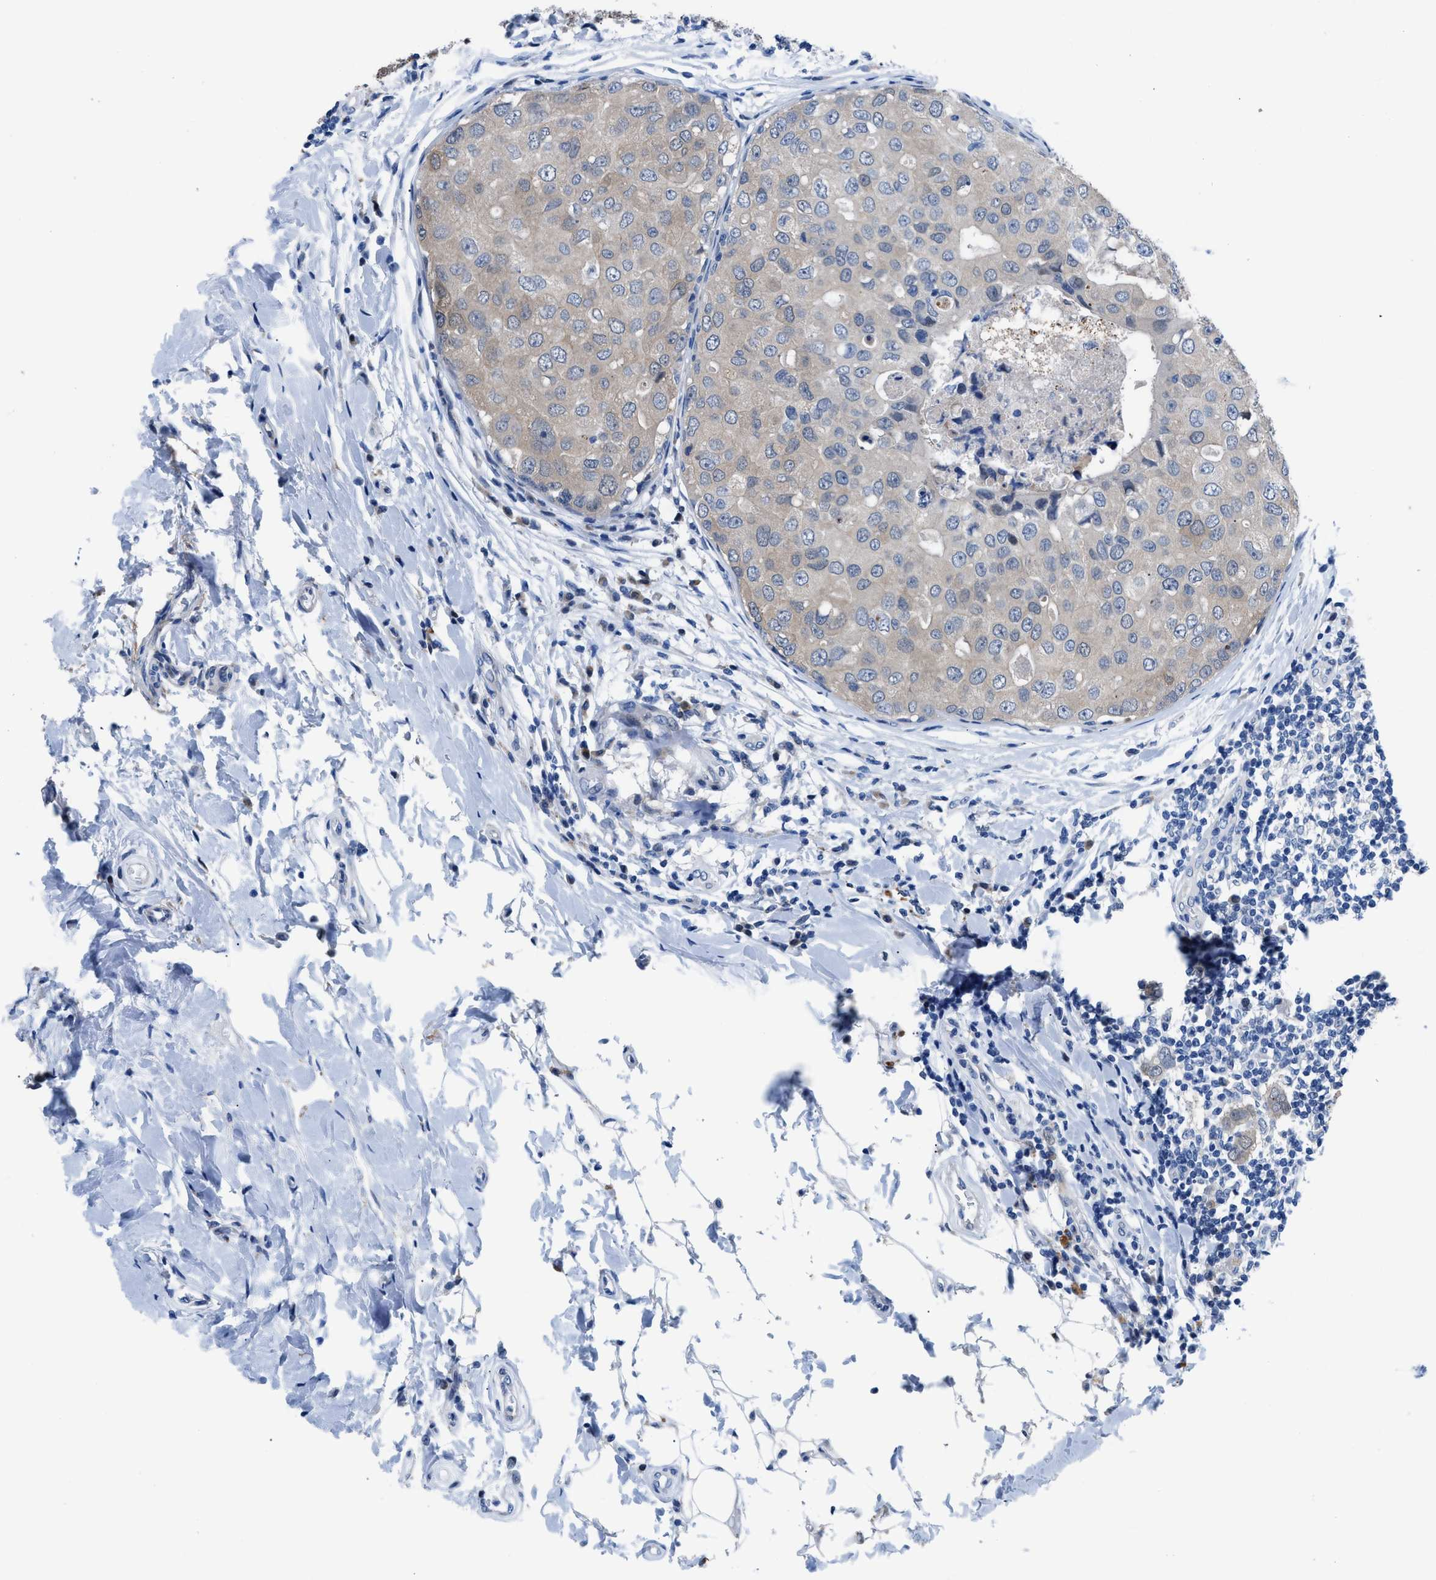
{"staining": {"intensity": "weak", "quantity": ">75%", "location": "cytoplasmic/membranous,nuclear"}, "tissue": "breast cancer", "cell_type": "Tumor cells", "image_type": "cancer", "snomed": [{"axis": "morphology", "description": "Duct carcinoma"}, {"axis": "topography", "description": "Breast"}], "caption": "Intraductal carcinoma (breast) stained for a protein (brown) shows weak cytoplasmic/membranous and nuclear positive expression in about >75% of tumor cells.", "gene": "UAP1", "patient": {"sex": "female", "age": 27}}